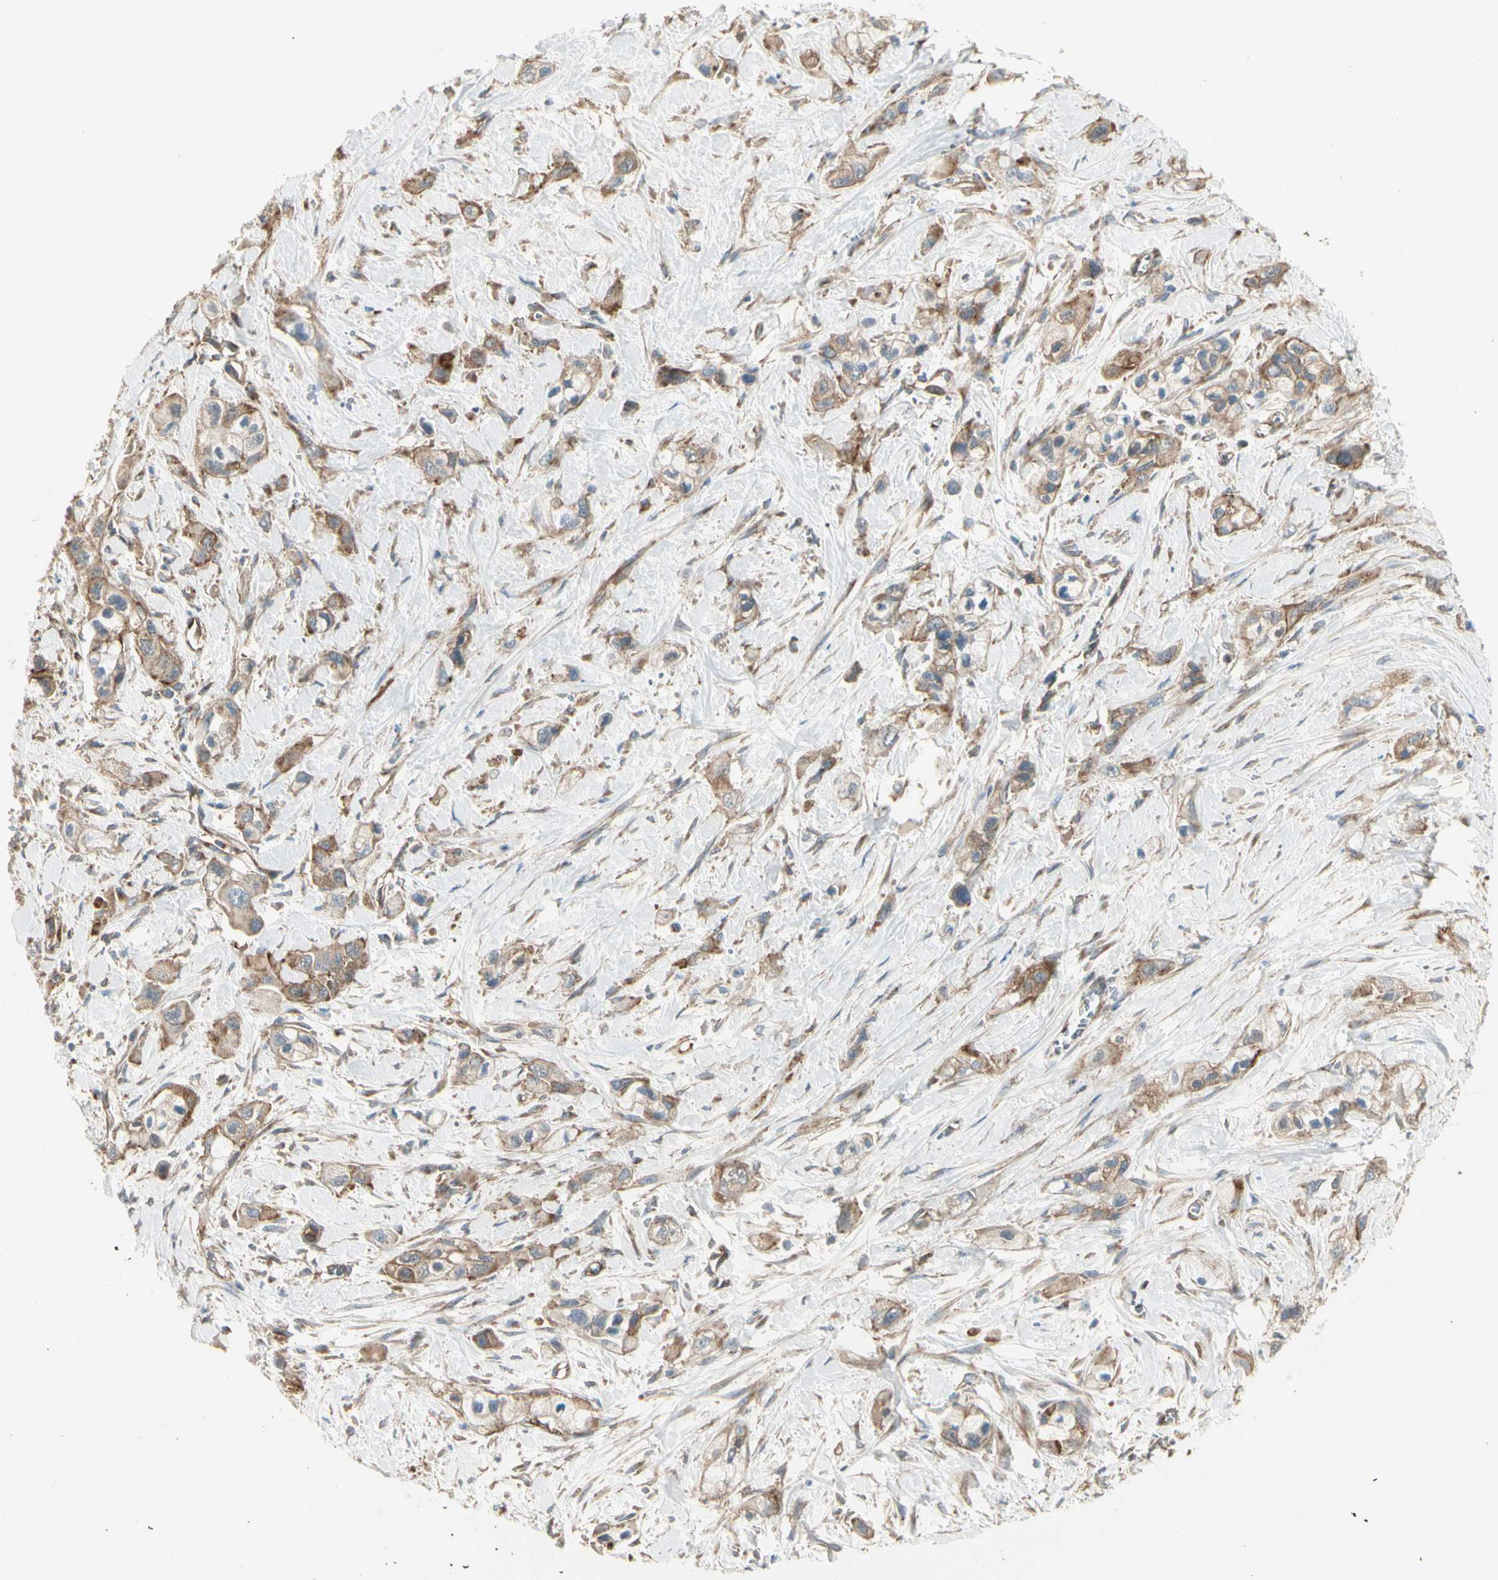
{"staining": {"intensity": "moderate", "quantity": ">75%", "location": "cytoplasmic/membranous"}, "tissue": "pancreatic cancer", "cell_type": "Tumor cells", "image_type": "cancer", "snomed": [{"axis": "morphology", "description": "Adenocarcinoma, NOS"}, {"axis": "topography", "description": "Pancreas"}], "caption": "Immunohistochemistry (IHC) image of pancreatic cancer stained for a protein (brown), which exhibits medium levels of moderate cytoplasmic/membranous positivity in approximately >75% of tumor cells.", "gene": "AGFG1", "patient": {"sex": "male", "age": 74}}